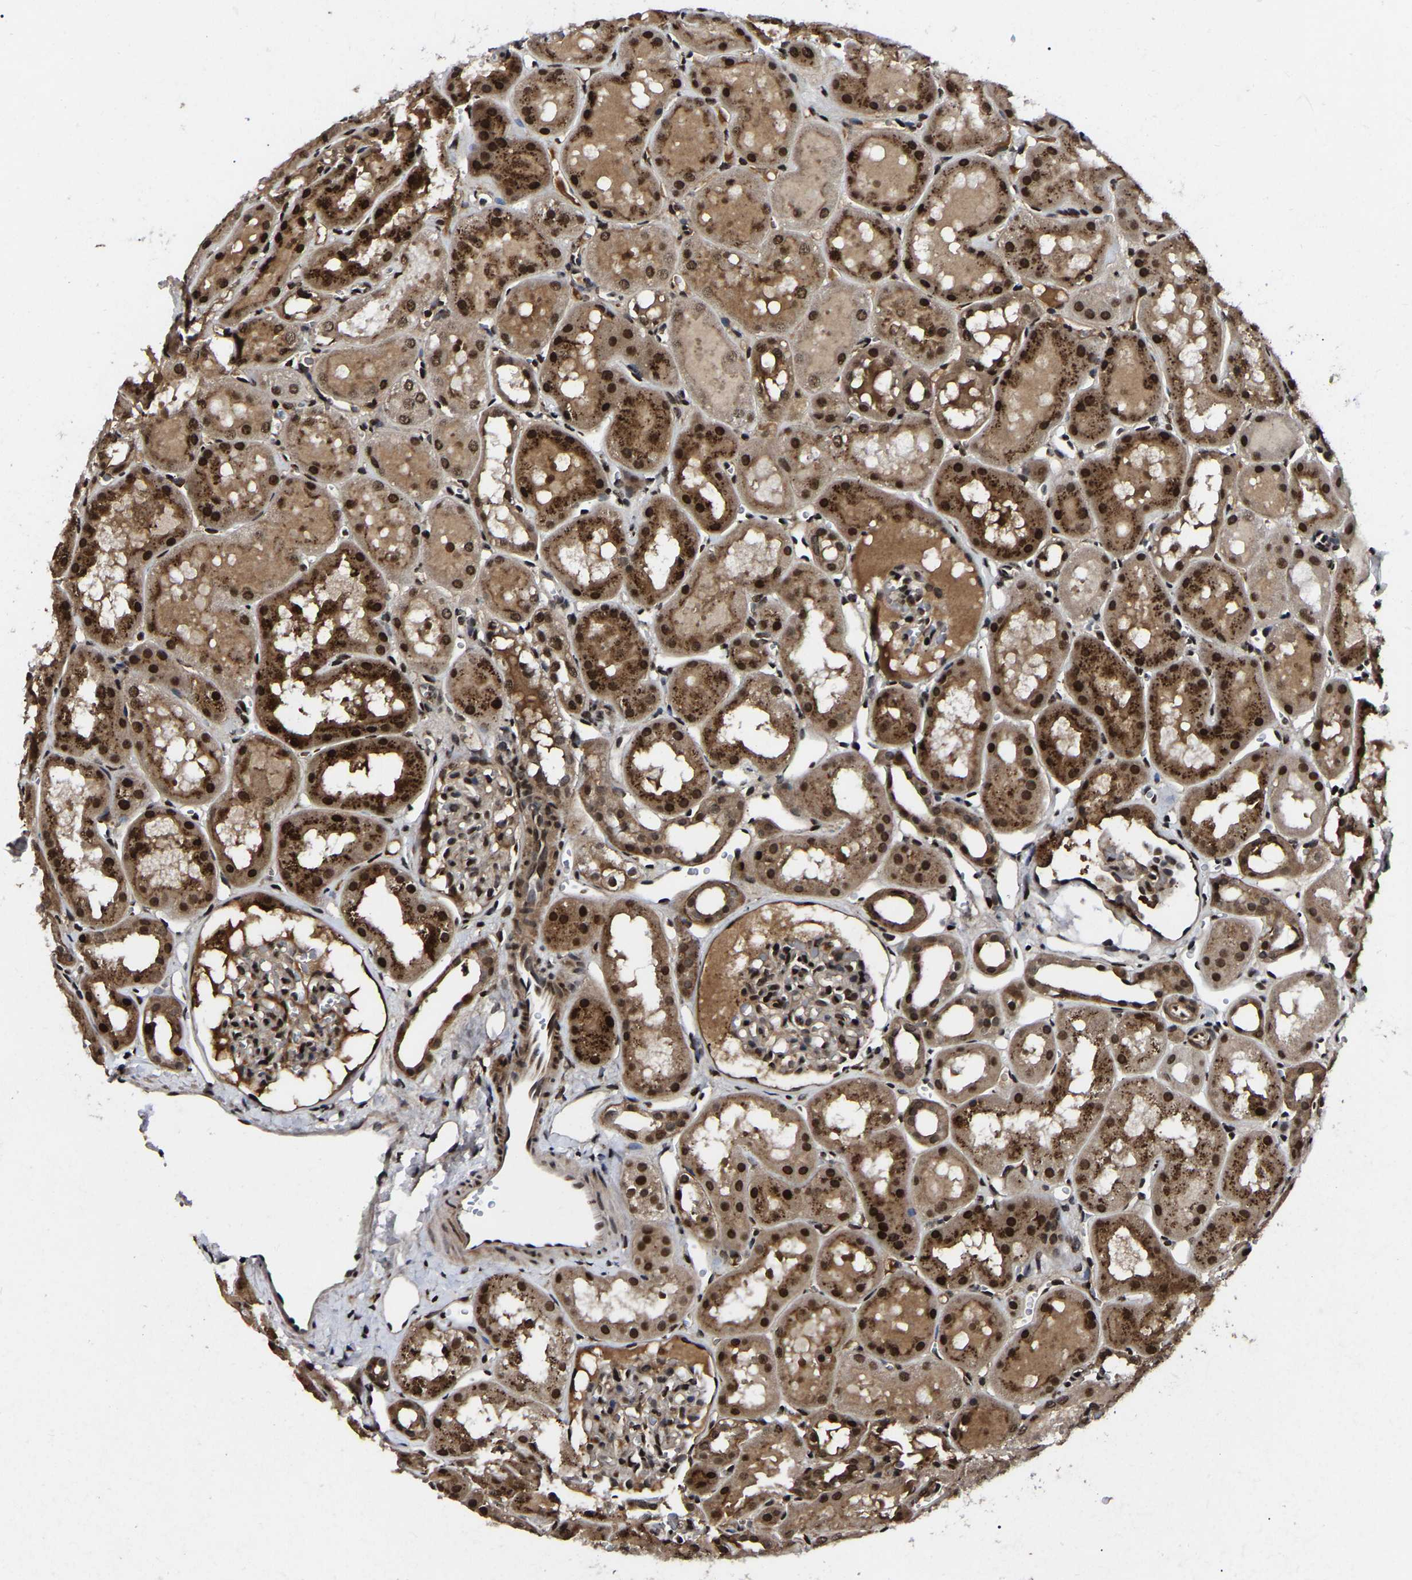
{"staining": {"intensity": "moderate", "quantity": ">75%", "location": "nuclear"}, "tissue": "kidney", "cell_type": "Cells in glomeruli", "image_type": "normal", "snomed": [{"axis": "morphology", "description": "Normal tissue, NOS"}, {"axis": "topography", "description": "Kidney"}, {"axis": "topography", "description": "Urinary bladder"}], "caption": "Normal kidney was stained to show a protein in brown. There is medium levels of moderate nuclear positivity in about >75% of cells in glomeruli. (DAB (3,3'-diaminobenzidine) IHC, brown staining for protein, blue staining for nuclei).", "gene": "TRIM35", "patient": {"sex": "male", "age": 16}}